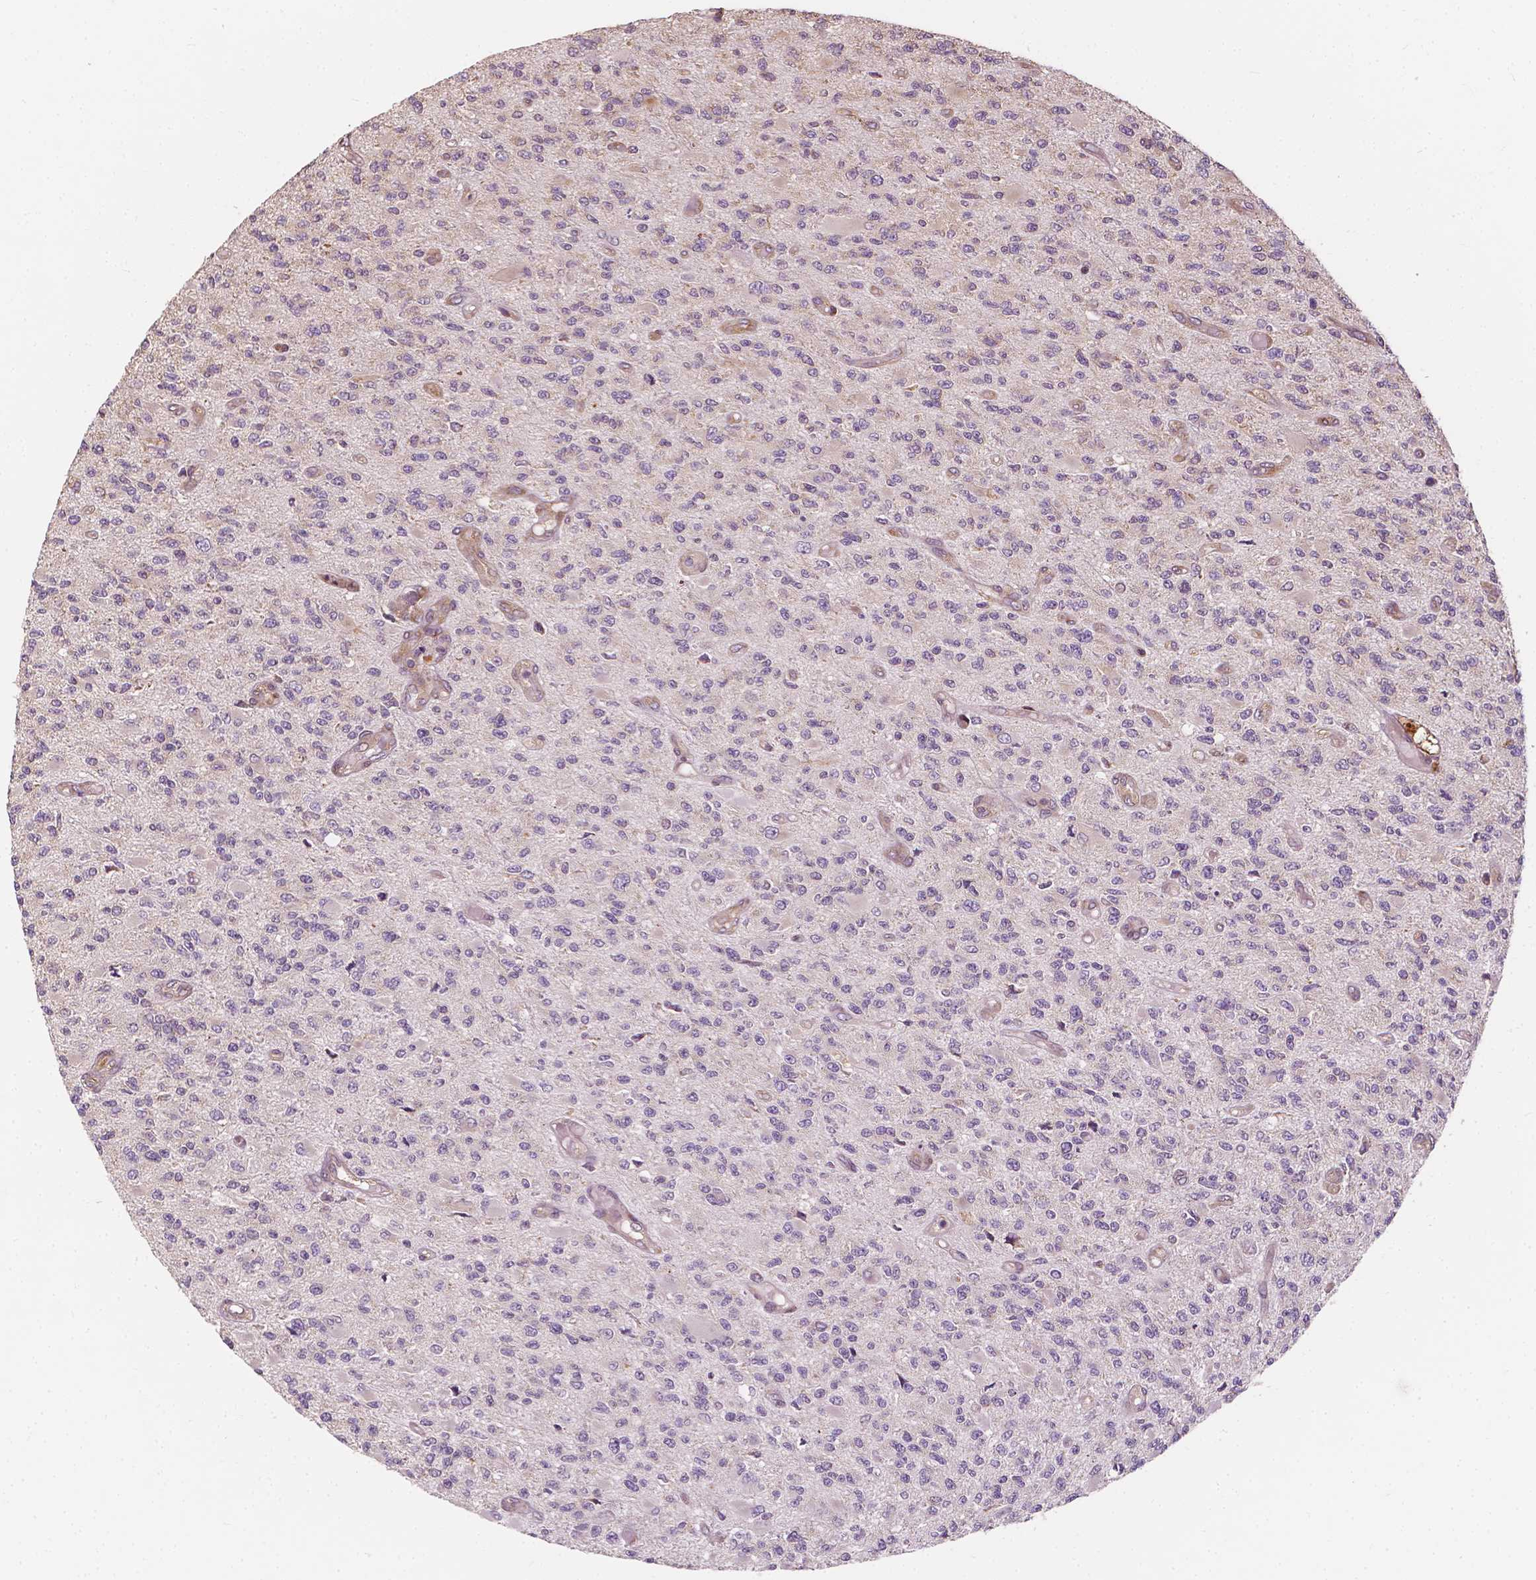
{"staining": {"intensity": "negative", "quantity": "none", "location": "none"}, "tissue": "glioma", "cell_type": "Tumor cells", "image_type": "cancer", "snomed": [{"axis": "morphology", "description": "Glioma, malignant, High grade"}, {"axis": "topography", "description": "Brain"}], "caption": "A histopathology image of glioma stained for a protein exhibits no brown staining in tumor cells.", "gene": "G3BP1", "patient": {"sex": "female", "age": 63}}